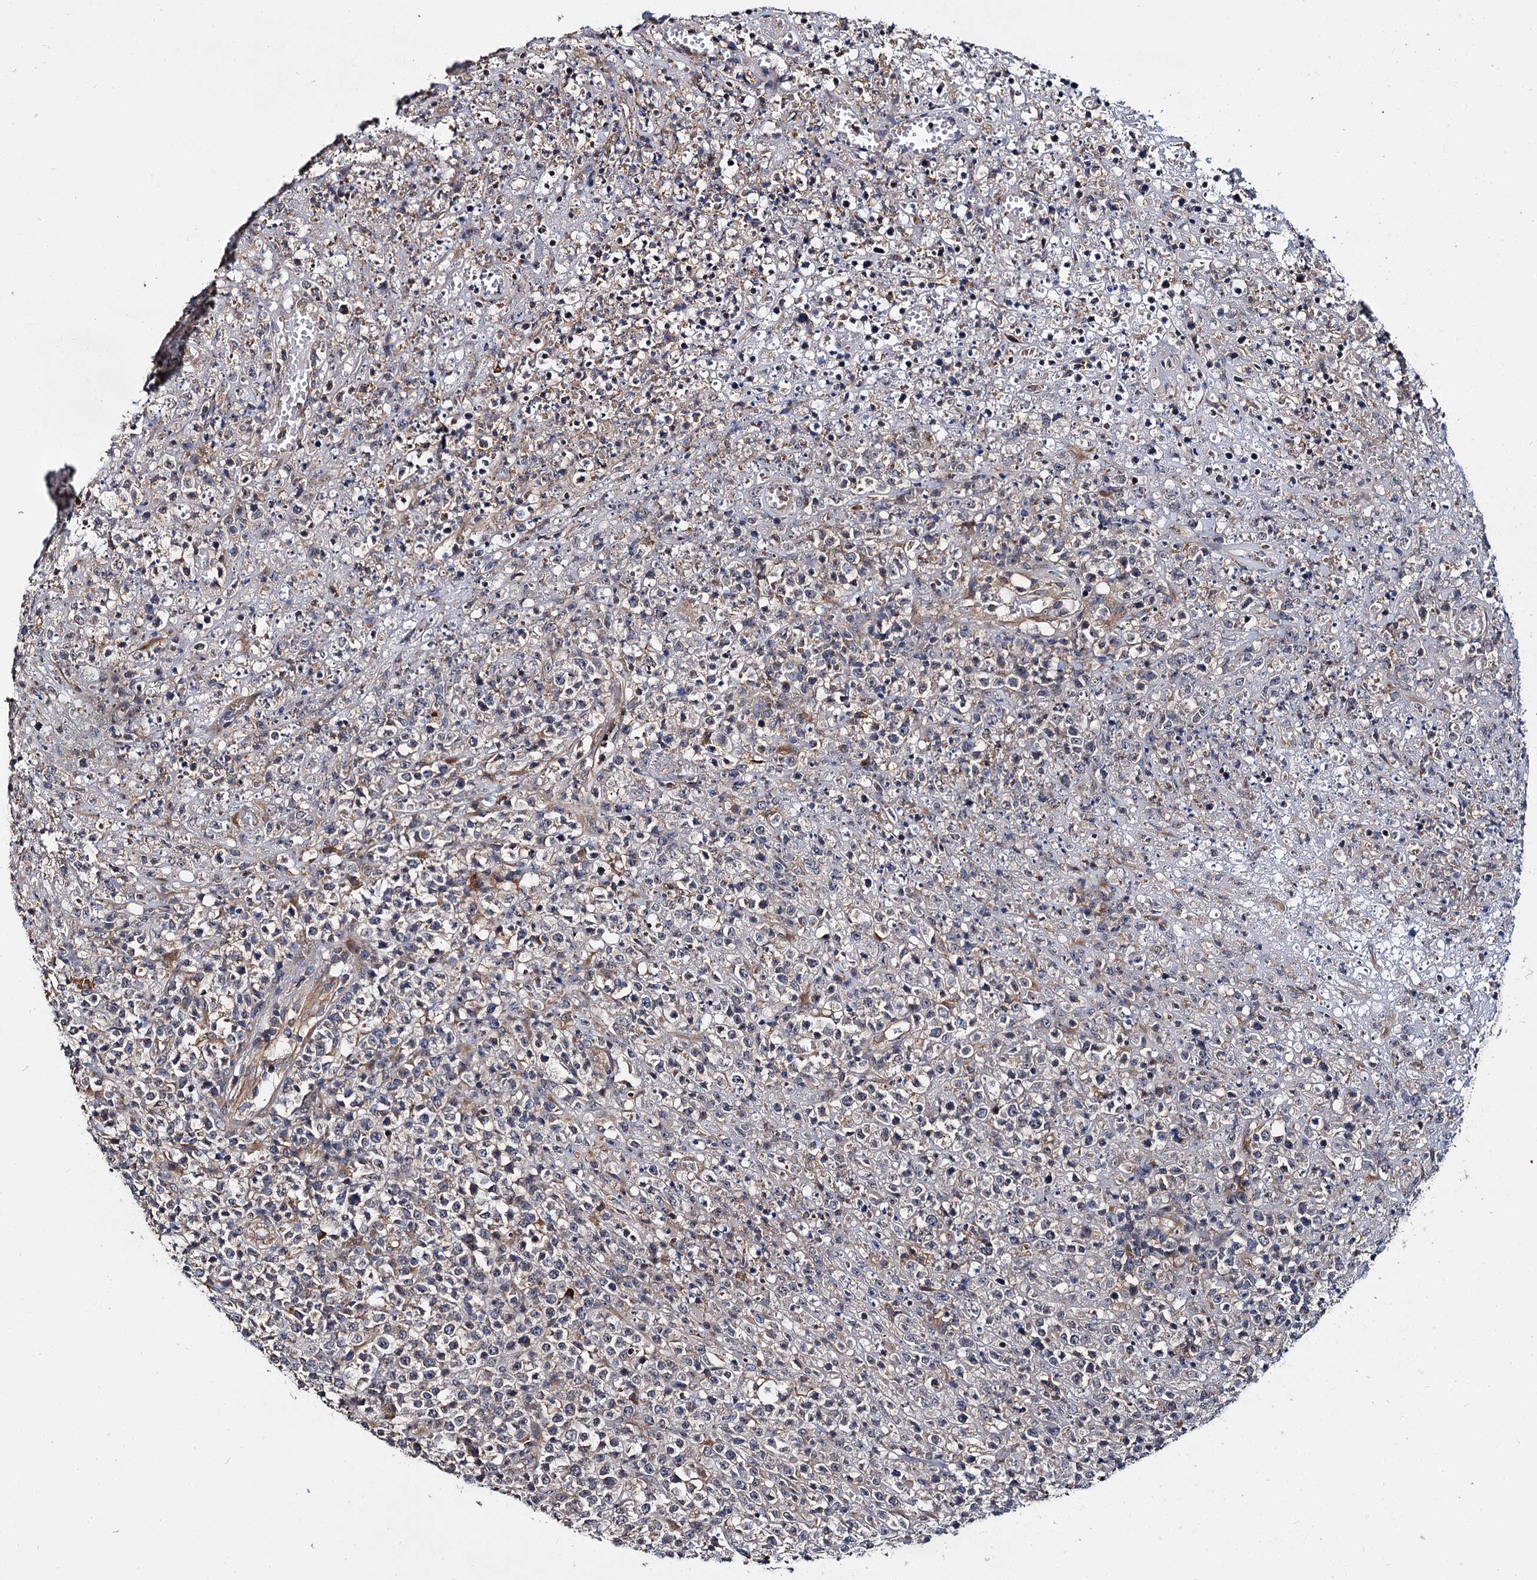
{"staining": {"intensity": "weak", "quantity": "<25%", "location": "cytoplasmic/membranous"}, "tissue": "lymphoma", "cell_type": "Tumor cells", "image_type": "cancer", "snomed": [{"axis": "morphology", "description": "Malignant lymphoma, non-Hodgkin's type, High grade"}, {"axis": "topography", "description": "Colon"}], "caption": "The photomicrograph displays no staining of tumor cells in lymphoma. (DAB immunohistochemistry (IHC), high magnification).", "gene": "WWC3", "patient": {"sex": "female", "age": 53}}